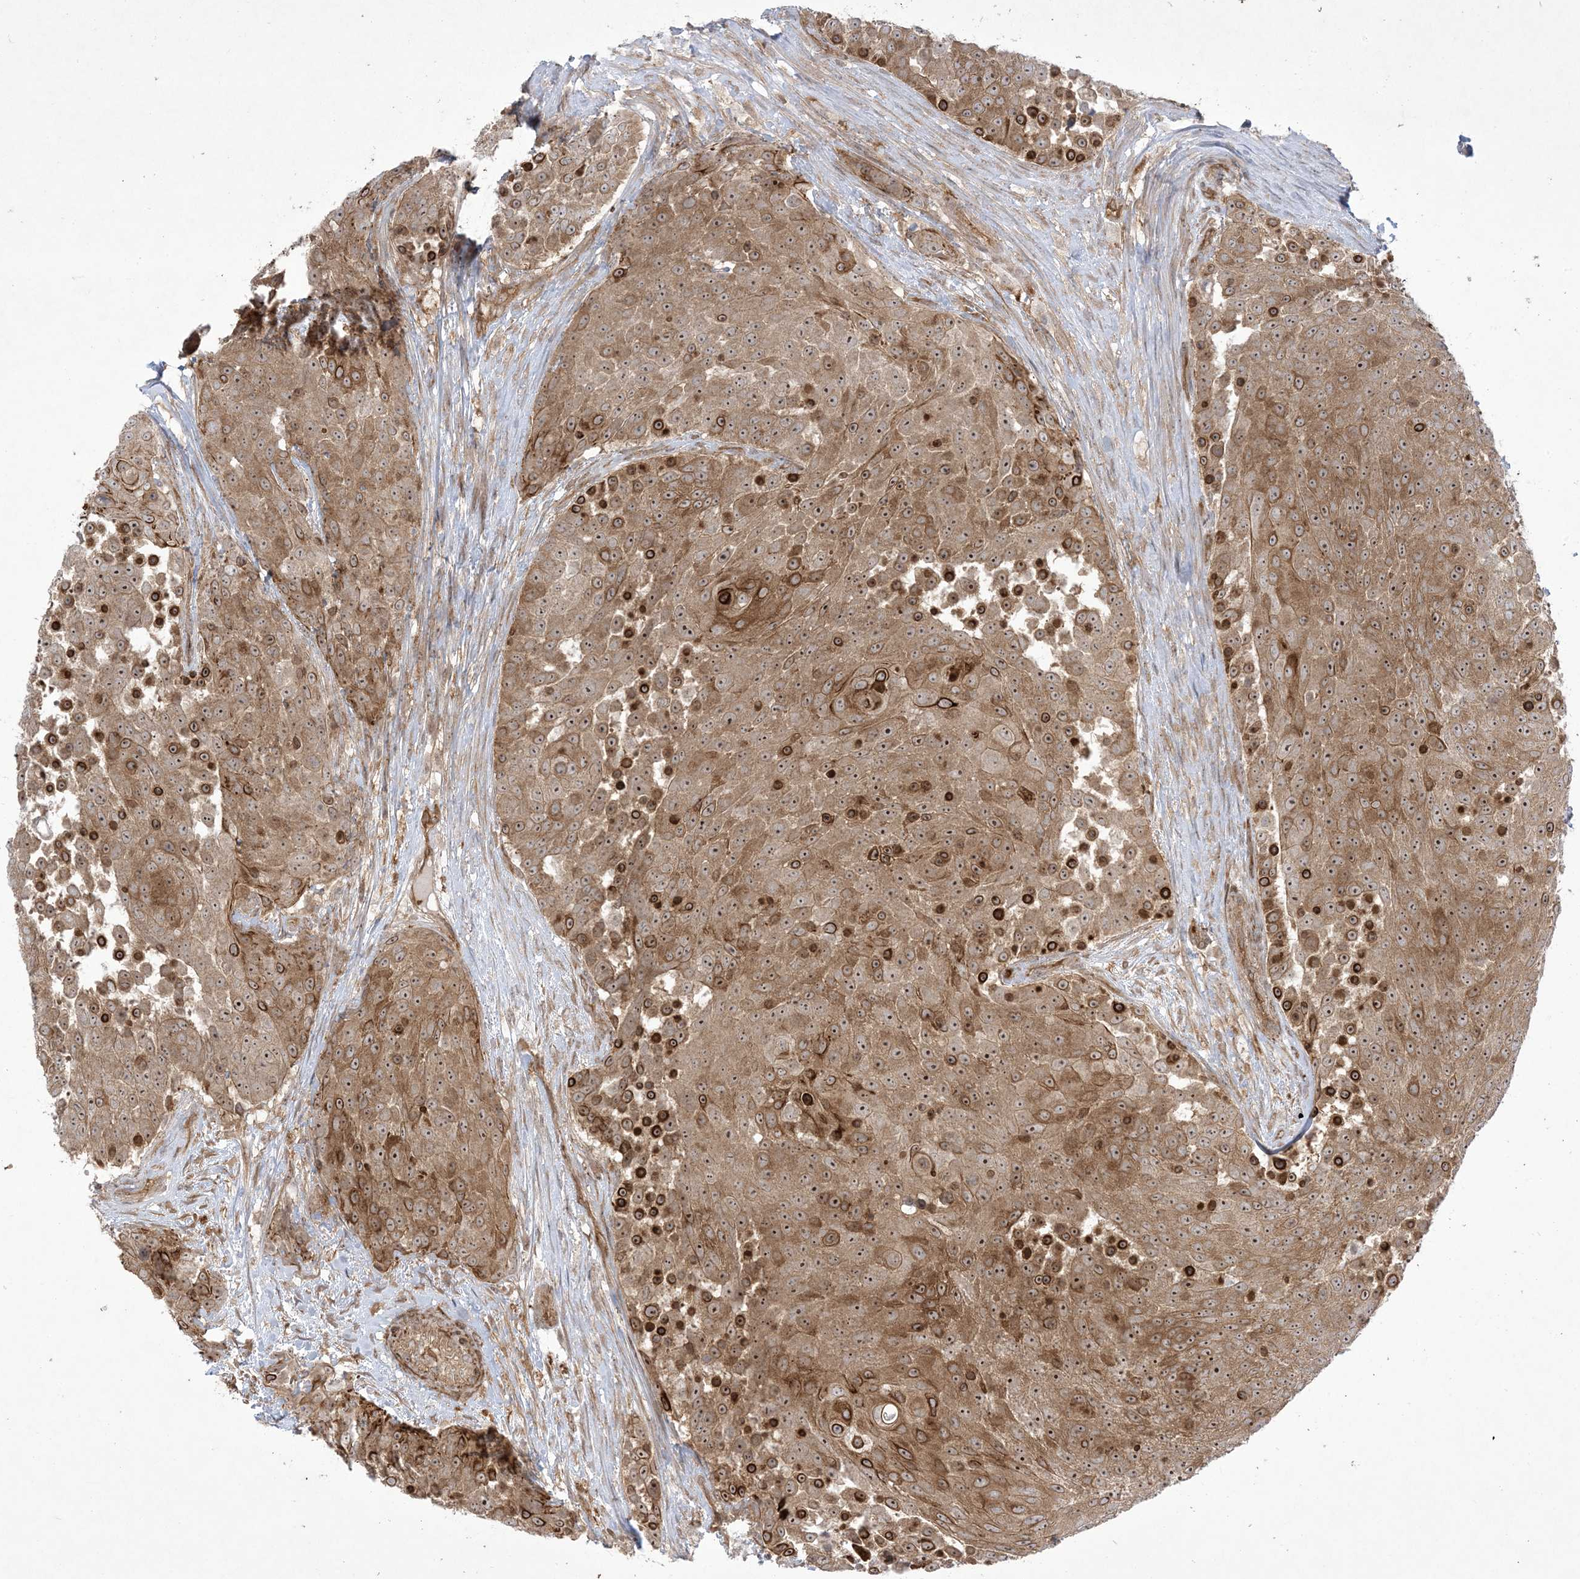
{"staining": {"intensity": "moderate", "quantity": ">75%", "location": "cytoplasmic/membranous,nuclear"}, "tissue": "urothelial cancer", "cell_type": "Tumor cells", "image_type": "cancer", "snomed": [{"axis": "morphology", "description": "Urothelial carcinoma, High grade"}, {"axis": "topography", "description": "Urinary bladder"}], "caption": "High-power microscopy captured an immunohistochemistry micrograph of urothelial cancer, revealing moderate cytoplasmic/membranous and nuclear staining in about >75% of tumor cells. (IHC, brightfield microscopy, high magnification).", "gene": "SOGA3", "patient": {"sex": "female", "age": 63}}